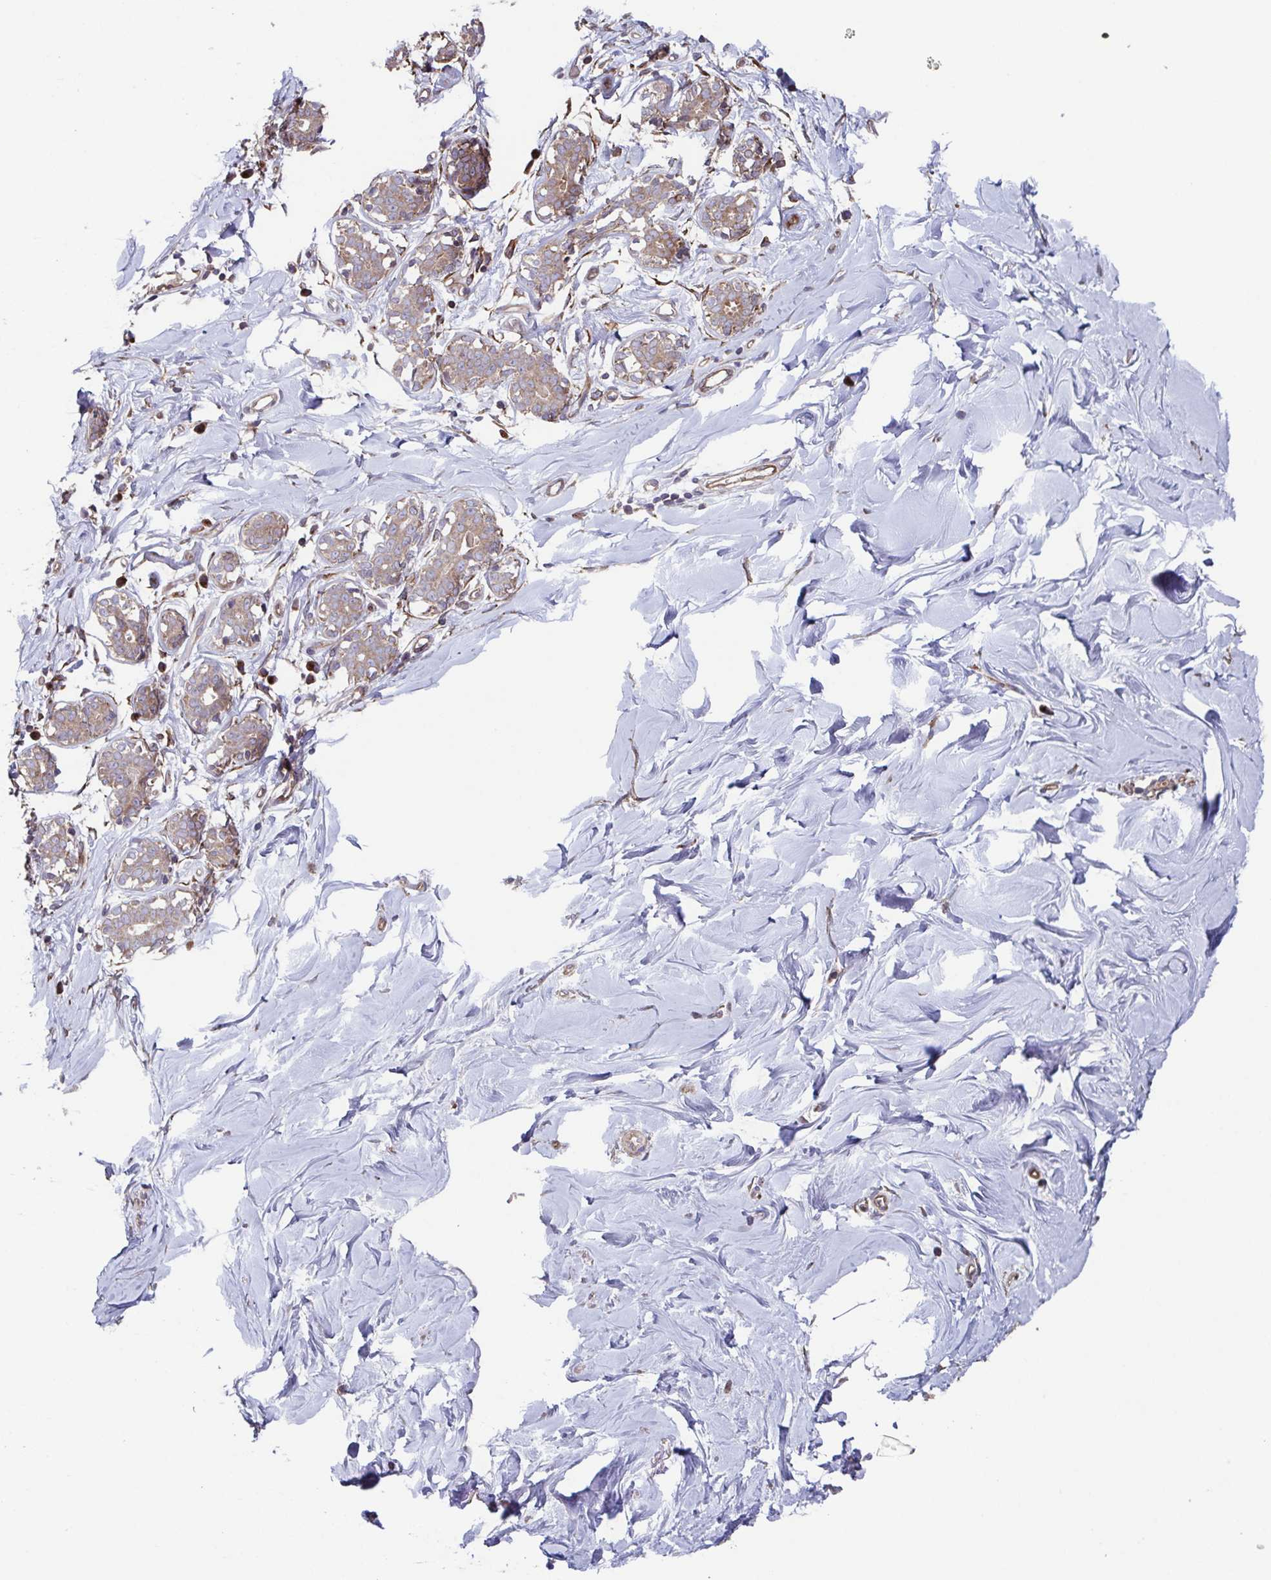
{"staining": {"intensity": "weak", "quantity": "<25%", "location": "cytoplasmic/membranous"}, "tissue": "breast", "cell_type": "Adipocytes", "image_type": "normal", "snomed": [{"axis": "morphology", "description": "Normal tissue, NOS"}, {"axis": "topography", "description": "Breast"}], "caption": "A high-resolution histopathology image shows immunohistochemistry (IHC) staining of normal breast, which demonstrates no significant positivity in adipocytes.", "gene": "COPB1", "patient": {"sex": "female", "age": 27}}